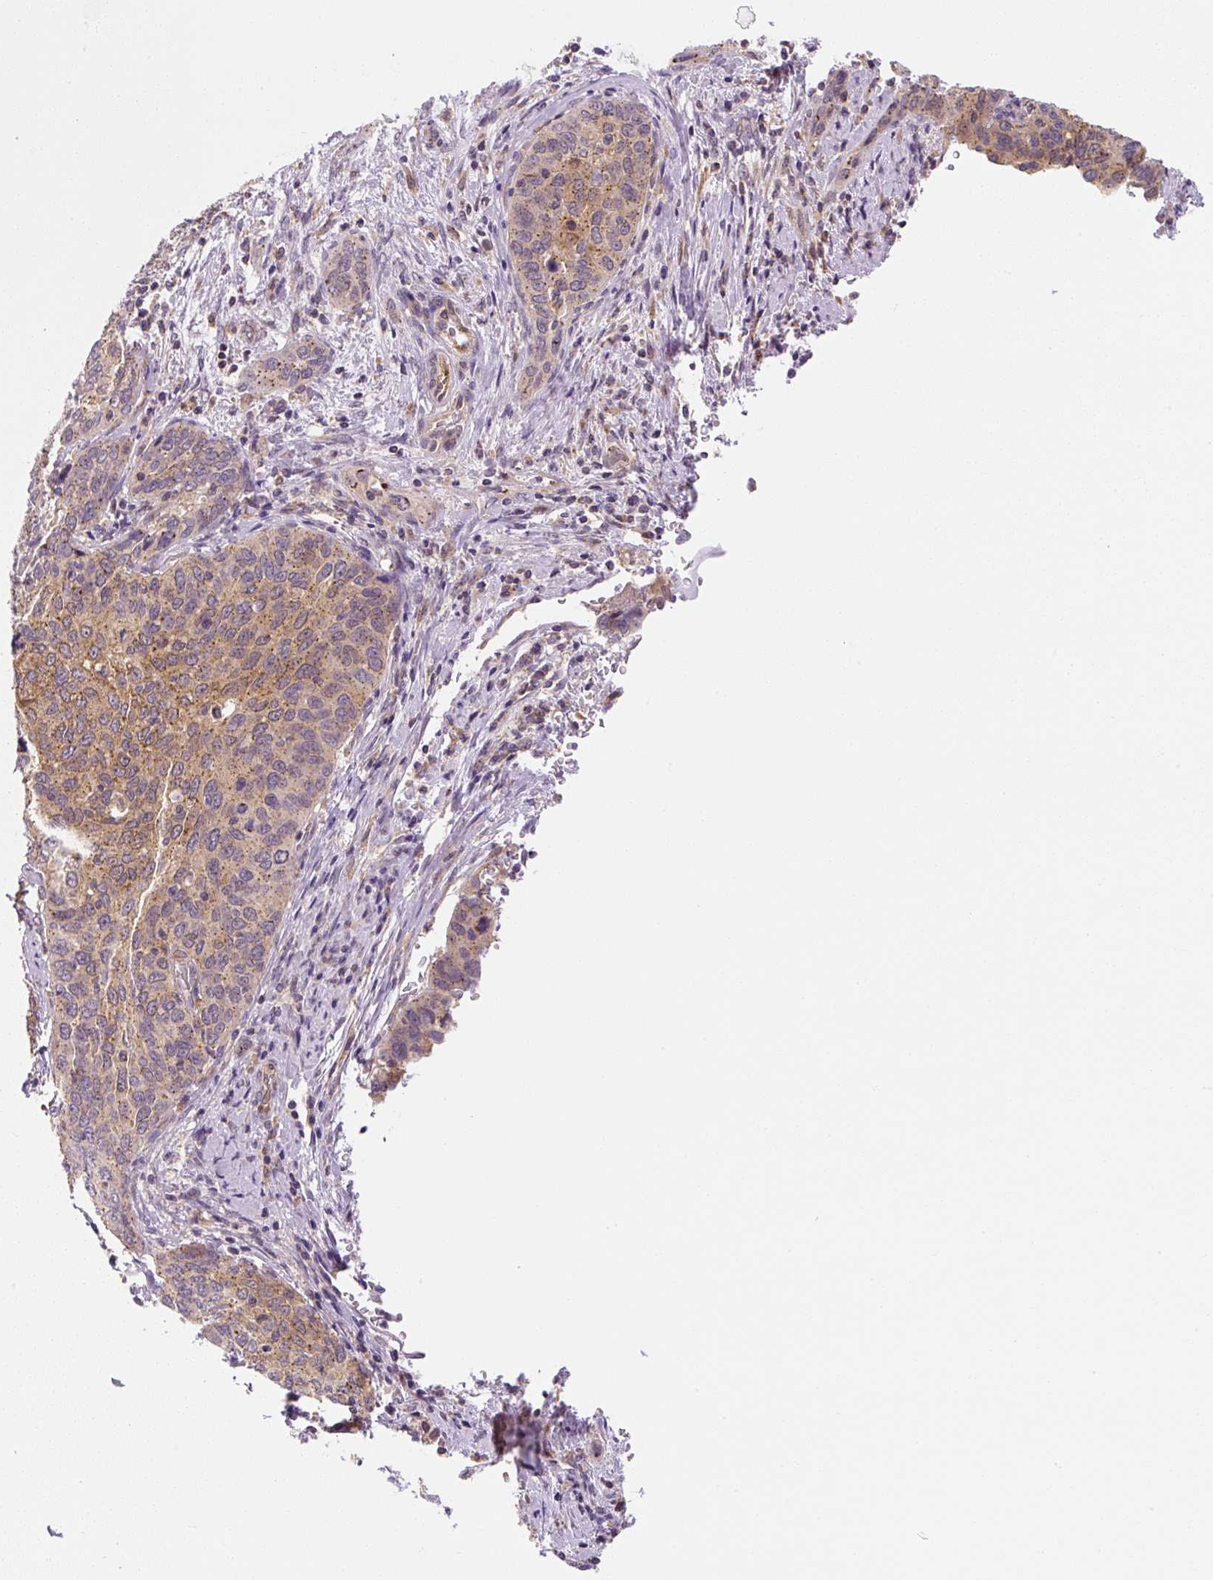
{"staining": {"intensity": "moderate", "quantity": "25%-75%", "location": "cytoplasmic/membranous"}, "tissue": "cervical cancer", "cell_type": "Tumor cells", "image_type": "cancer", "snomed": [{"axis": "morphology", "description": "Squamous cell carcinoma, NOS"}, {"axis": "topography", "description": "Cervix"}], "caption": "The image shows staining of cervical squamous cell carcinoma, revealing moderate cytoplasmic/membranous protein staining (brown color) within tumor cells.", "gene": "PLA2G4A", "patient": {"sex": "female", "age": 60}}